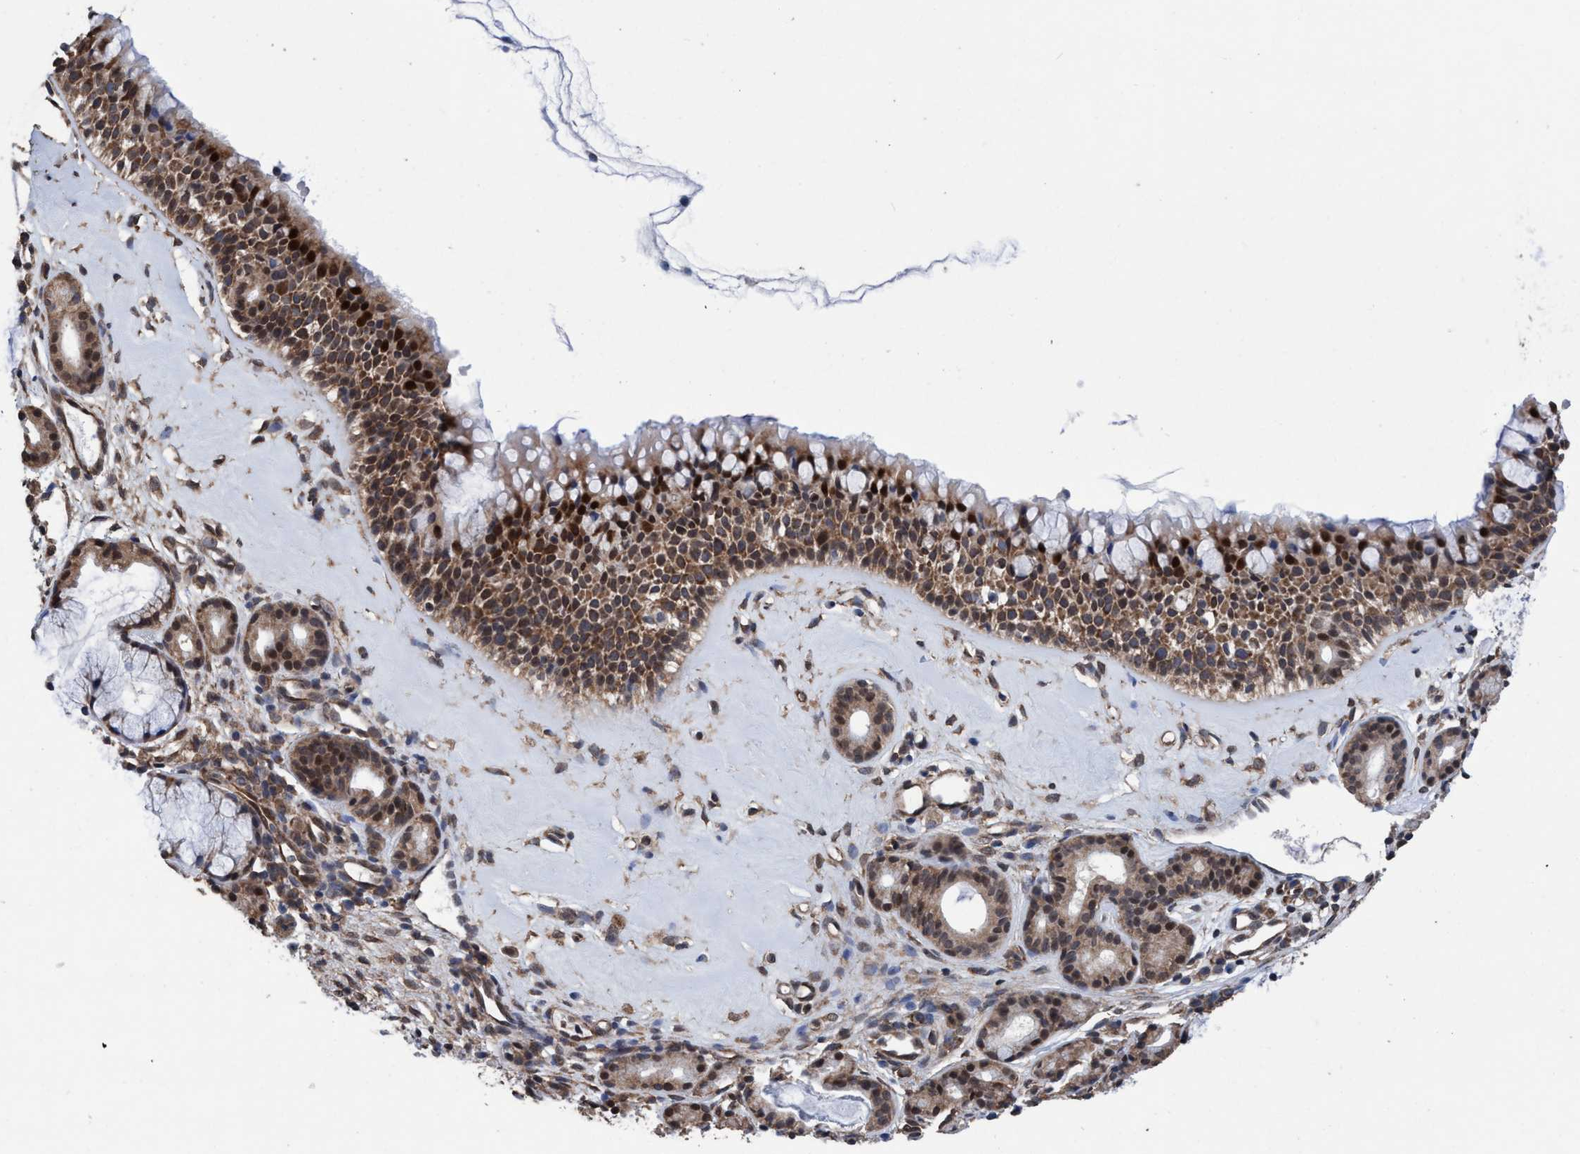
{"staining": {"intensity": "moderate", "quantity": ">75%", "location": "cytoplasmic/membranous,nuclear"}, "tissue": "nasopharynx", "cell_type": "Respiratory epithelial cells", "image_type": "normal", "snomed": [{"axis": "morphology", "description": "Normal tissue, NOS"}, {"axis": "topography", "description": "Nasopharynx"}], "caption": "A brown stain labels moderate cytoplasmic/membranous,nuclear positivity of a protein in respiratory epithelial cells of normal nasopharynx.", "gene": "METAP2", "patient": {"sex": "female", "age": 42}}